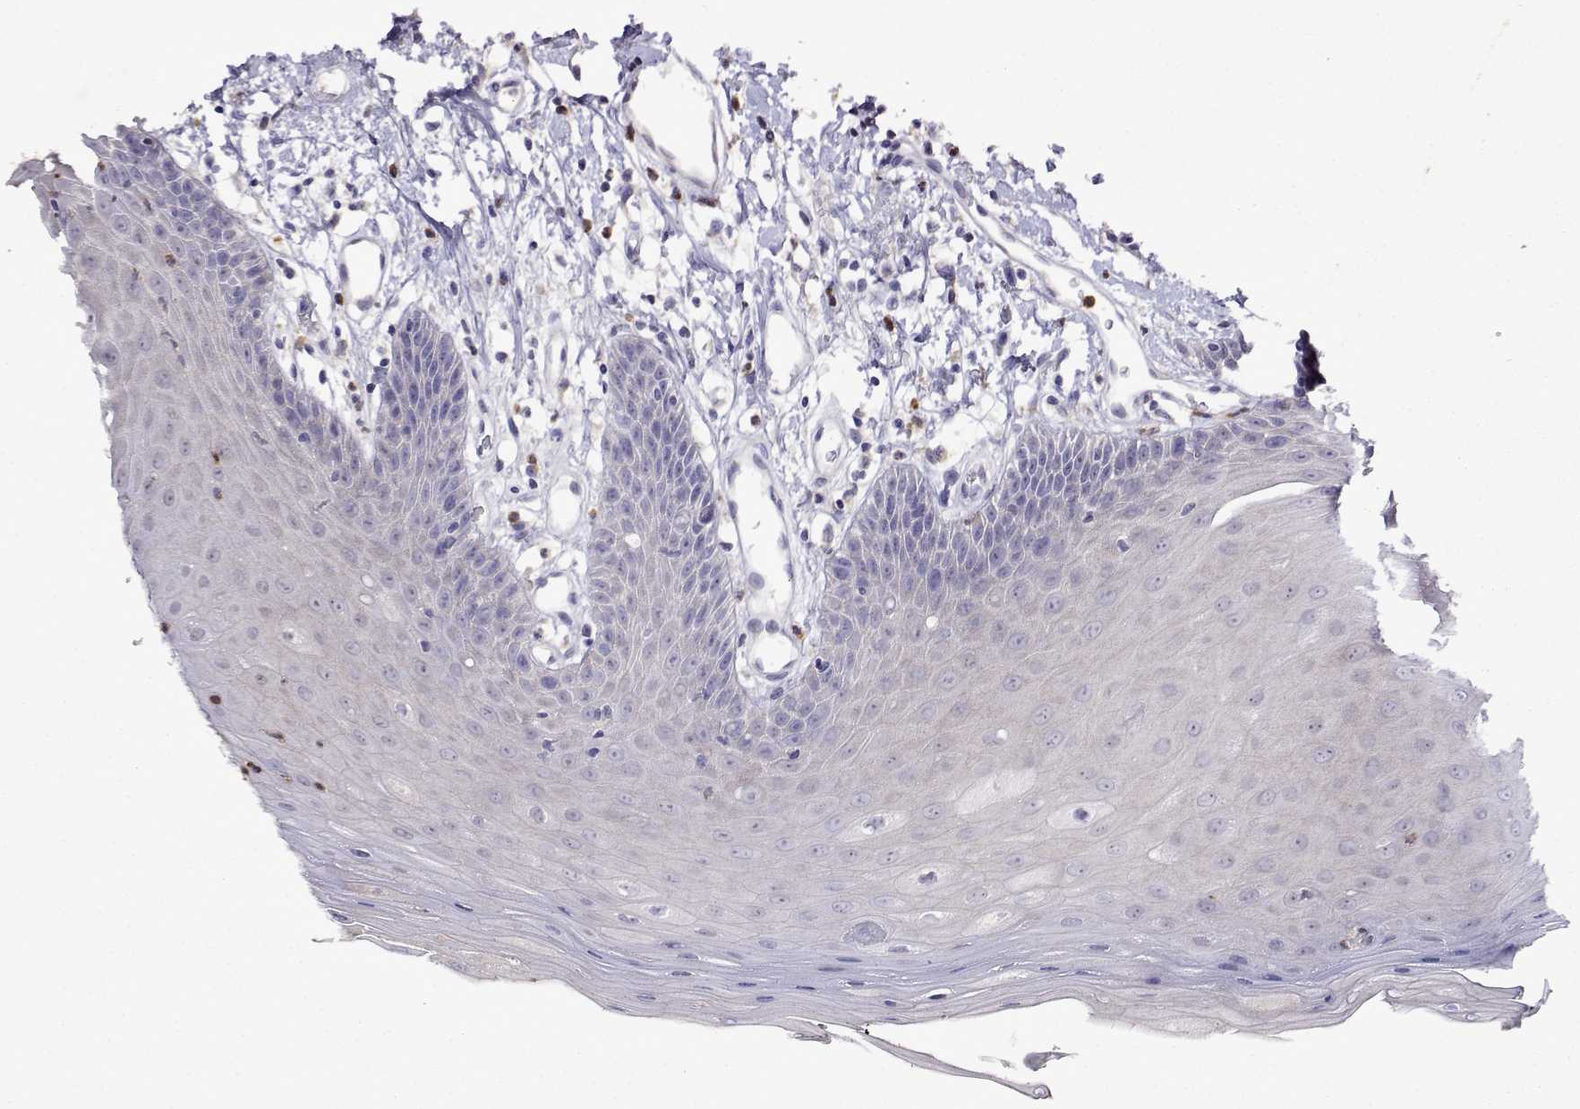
{"staining": {"intensity": "negative", "quantity": "none", "location": "none"}, "tissue": "oral mucosa", "cell_type": "Squamous epithelial cells", "image_type": "normal", "snomed": [{"axis": "morphology", "description": "Normal tissue, NOS"}, {"axis": "topography", "description": "Oral tissue"}, {"axis": "topography", "description": "Tounge, NOS"}], "caption": "A photomicrograph of human oral mucosa is negative for staining in squamous epithelial cells. (DAB immunohistochemistry (IHC) visualized using brightfield microscopy, high magnification).", "gene": "SULT2A1", "patient": {"sex": "female", "age": 59}}